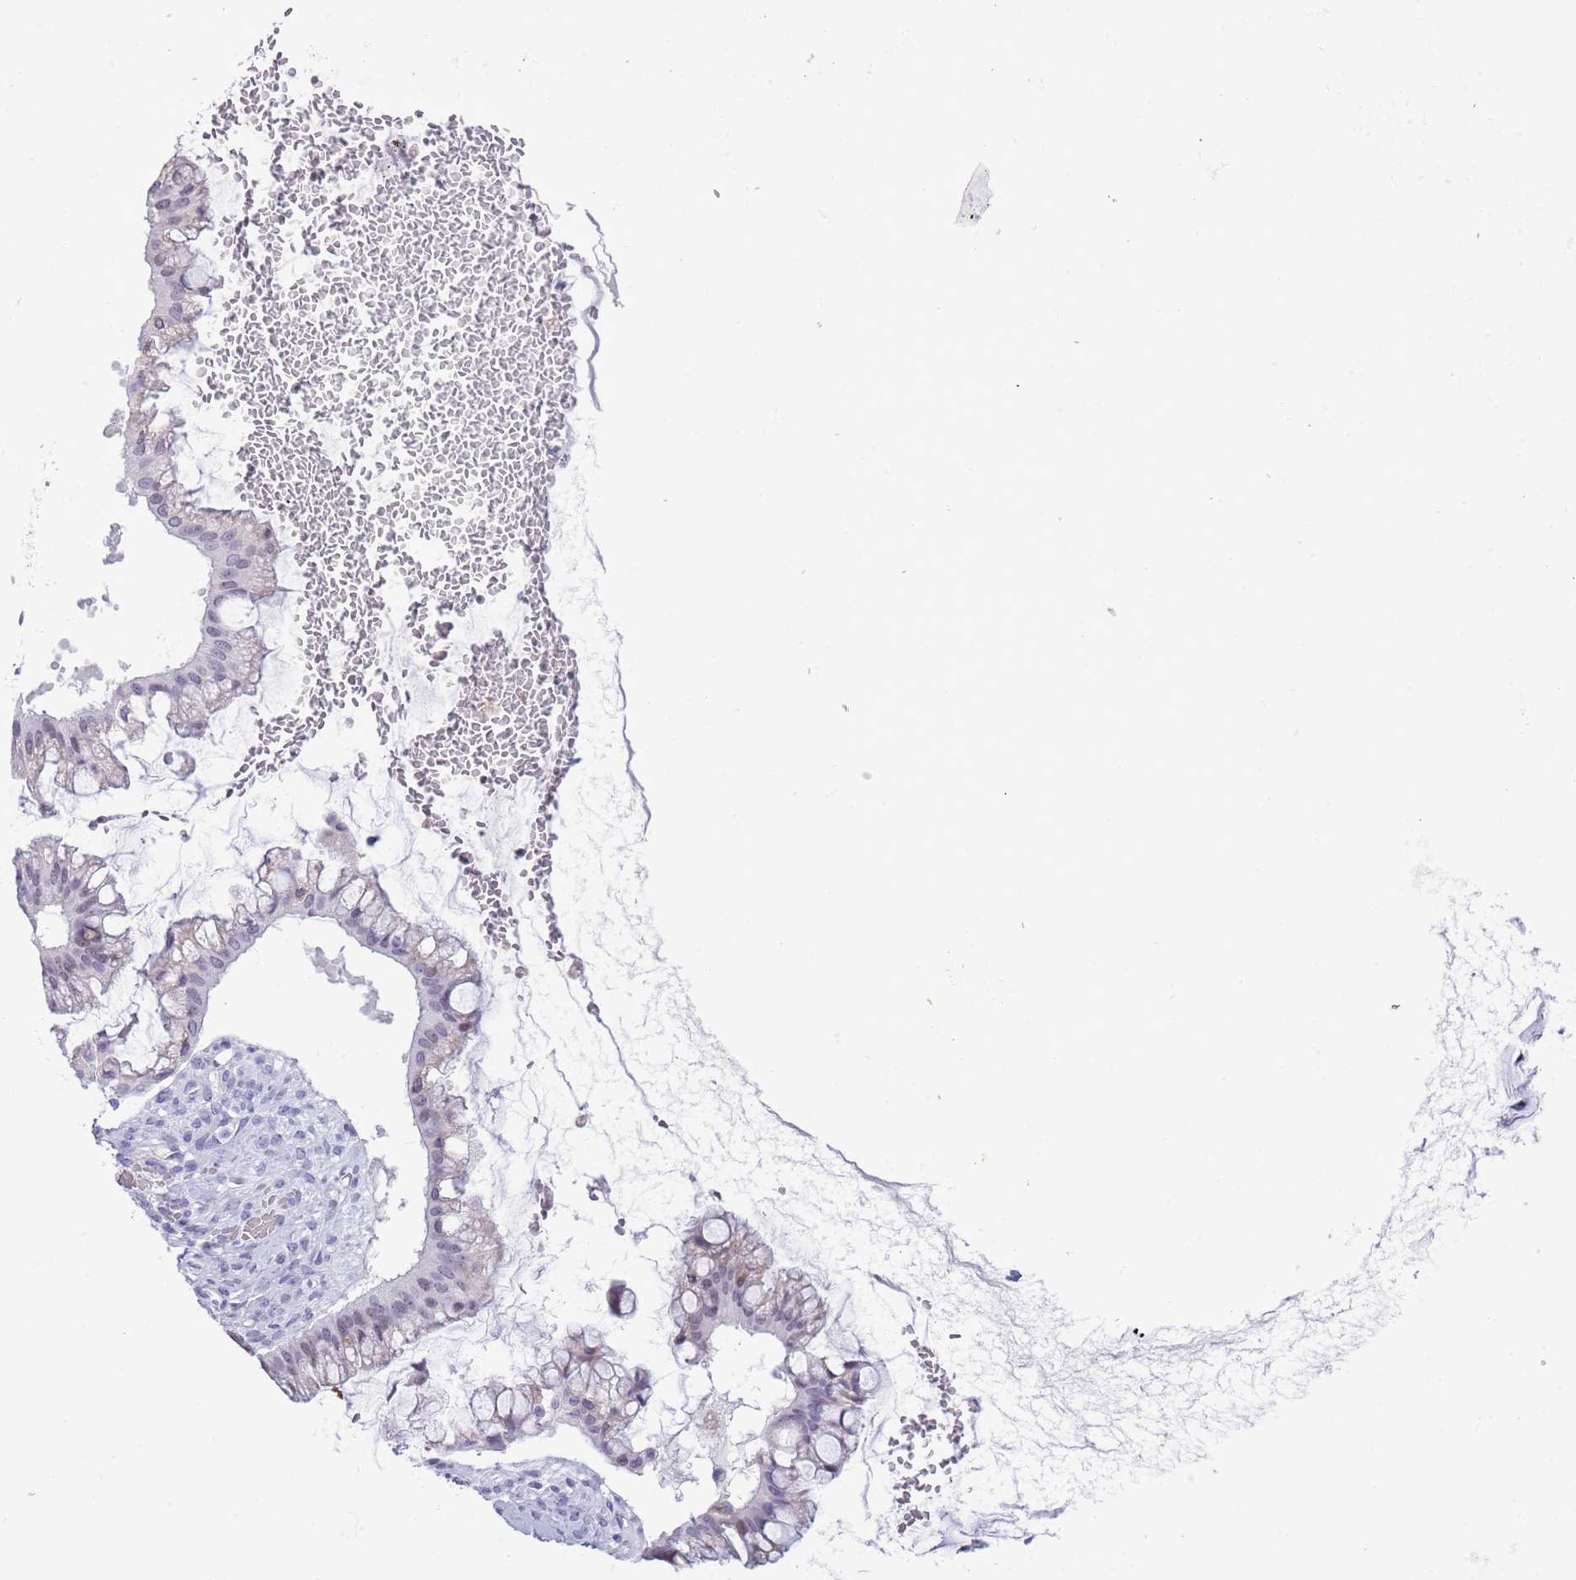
{"staining": {"intensity": "moderate", "quantity": "<25%", "location": "nuclear"}, "tissue": "ovarian cancer", "cell_type": "Tumor cells", "image_type": "cancer", "snomed": [{"axis": "morphology", "description": "Cystadenocarcinoma, mucinous, NOS"}, {"axis": "topography", "description": "Ovary"}], "caption": "Immunohistochemical staining of human ovarian cancer reveals moderate nuclear protein expression in about <25% of tumor cells.", "gene": "BCL11B", "patient": {"sex": "female", "age": 73}}